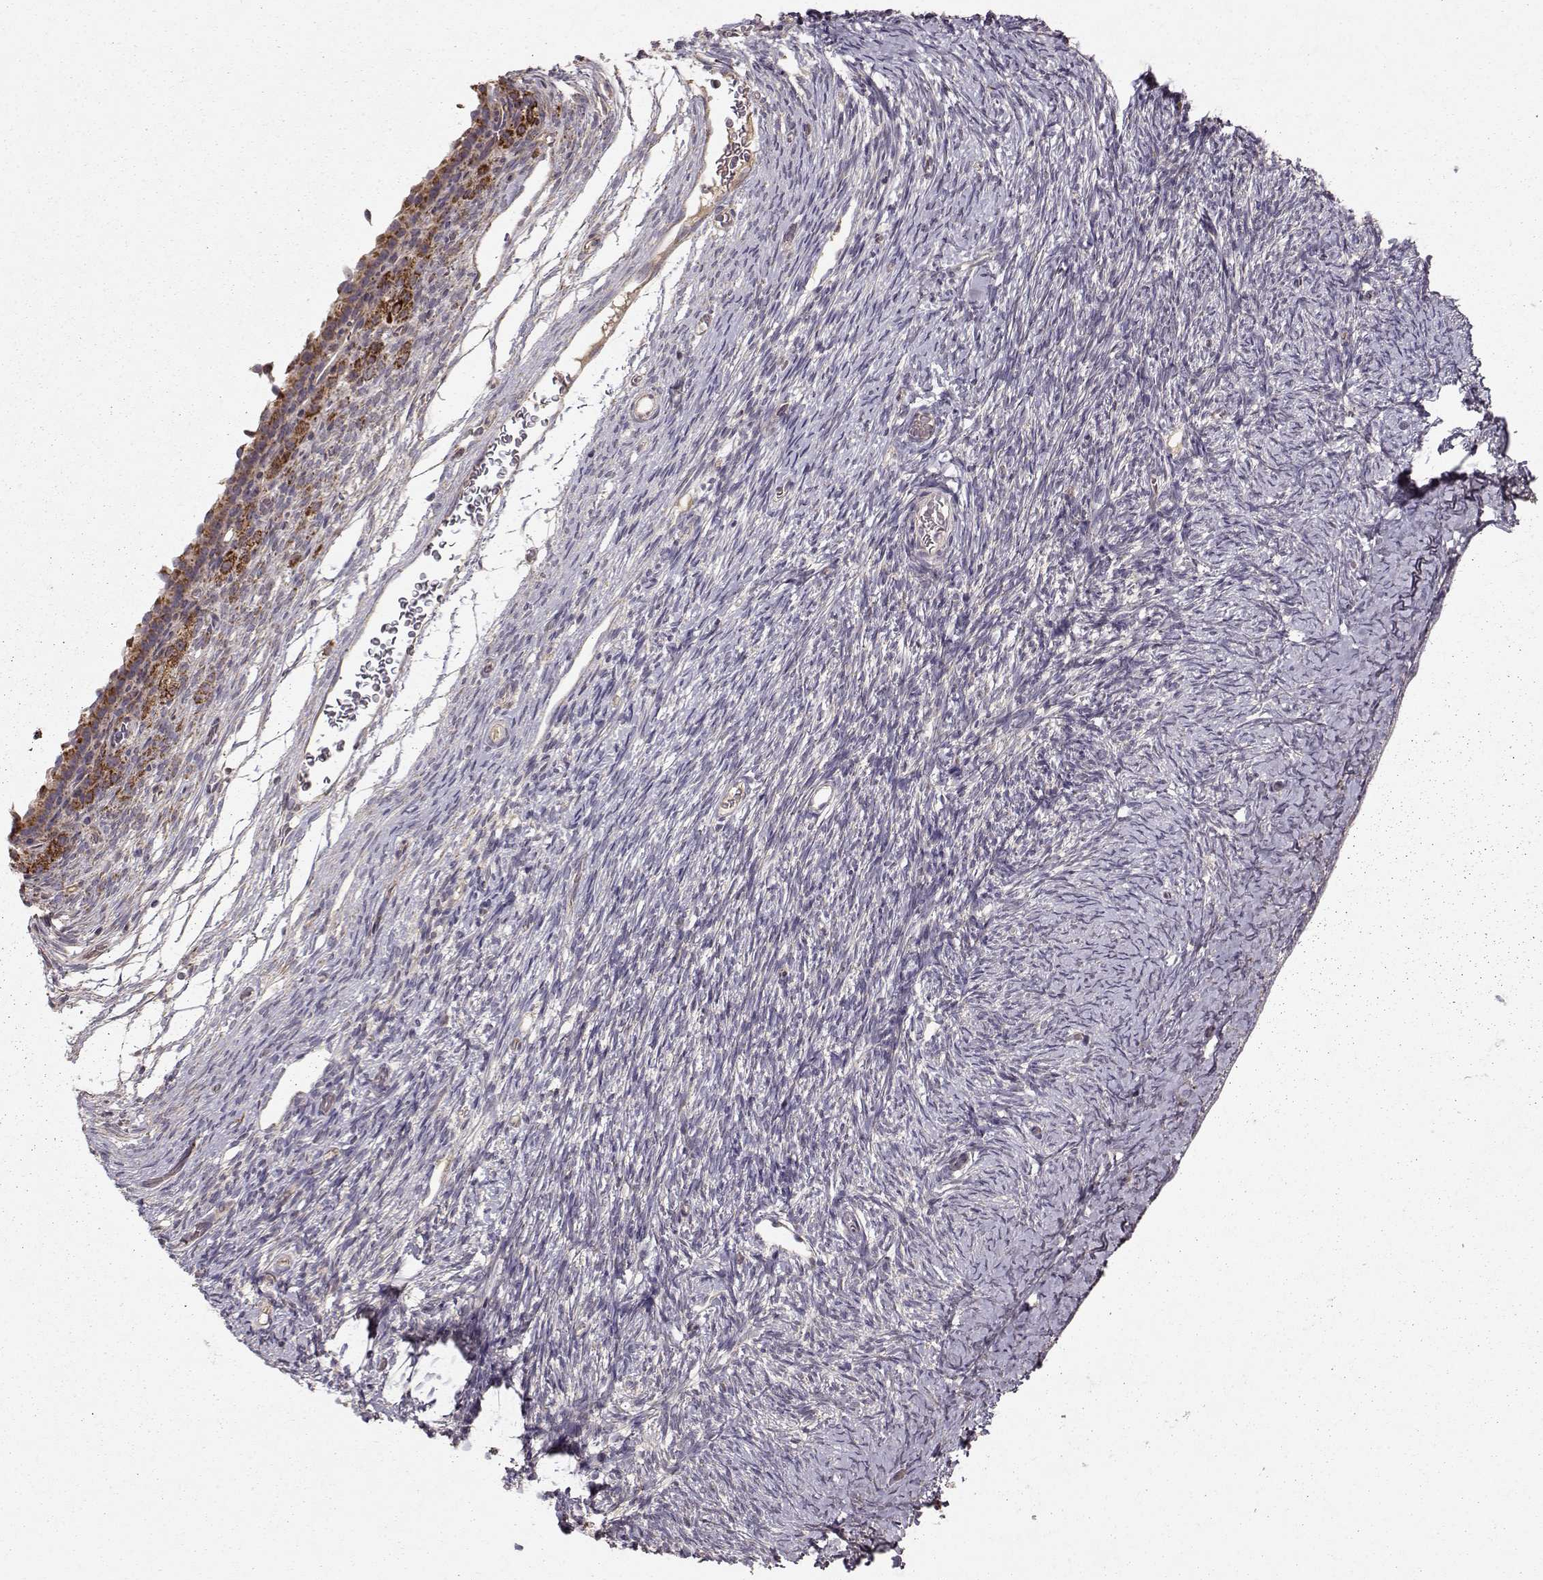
{"staining": {"intensity": "strong", "quantity": ">75%", "location": "cytoplasmic/membranous"}, "tissue": "ovary", "cell_type": "Follicle cells", "image_type": "normal", "snomed": [{"axis": "morphology", "description": "Normal tissue, NOS"}, {"axis": "topography", "description": "Ovary"}], "caption": "Unremarkable ovary demonstrates strong cytoplasmic/membranous positivity in approximately >75% of follicle cells (Stains: DAB in brown, nuclei in blue, Microscopy: brightfield microscopy at high magnification)..", "gene": "CMTM3", "patient": {"sex": "female", "age": 39}}